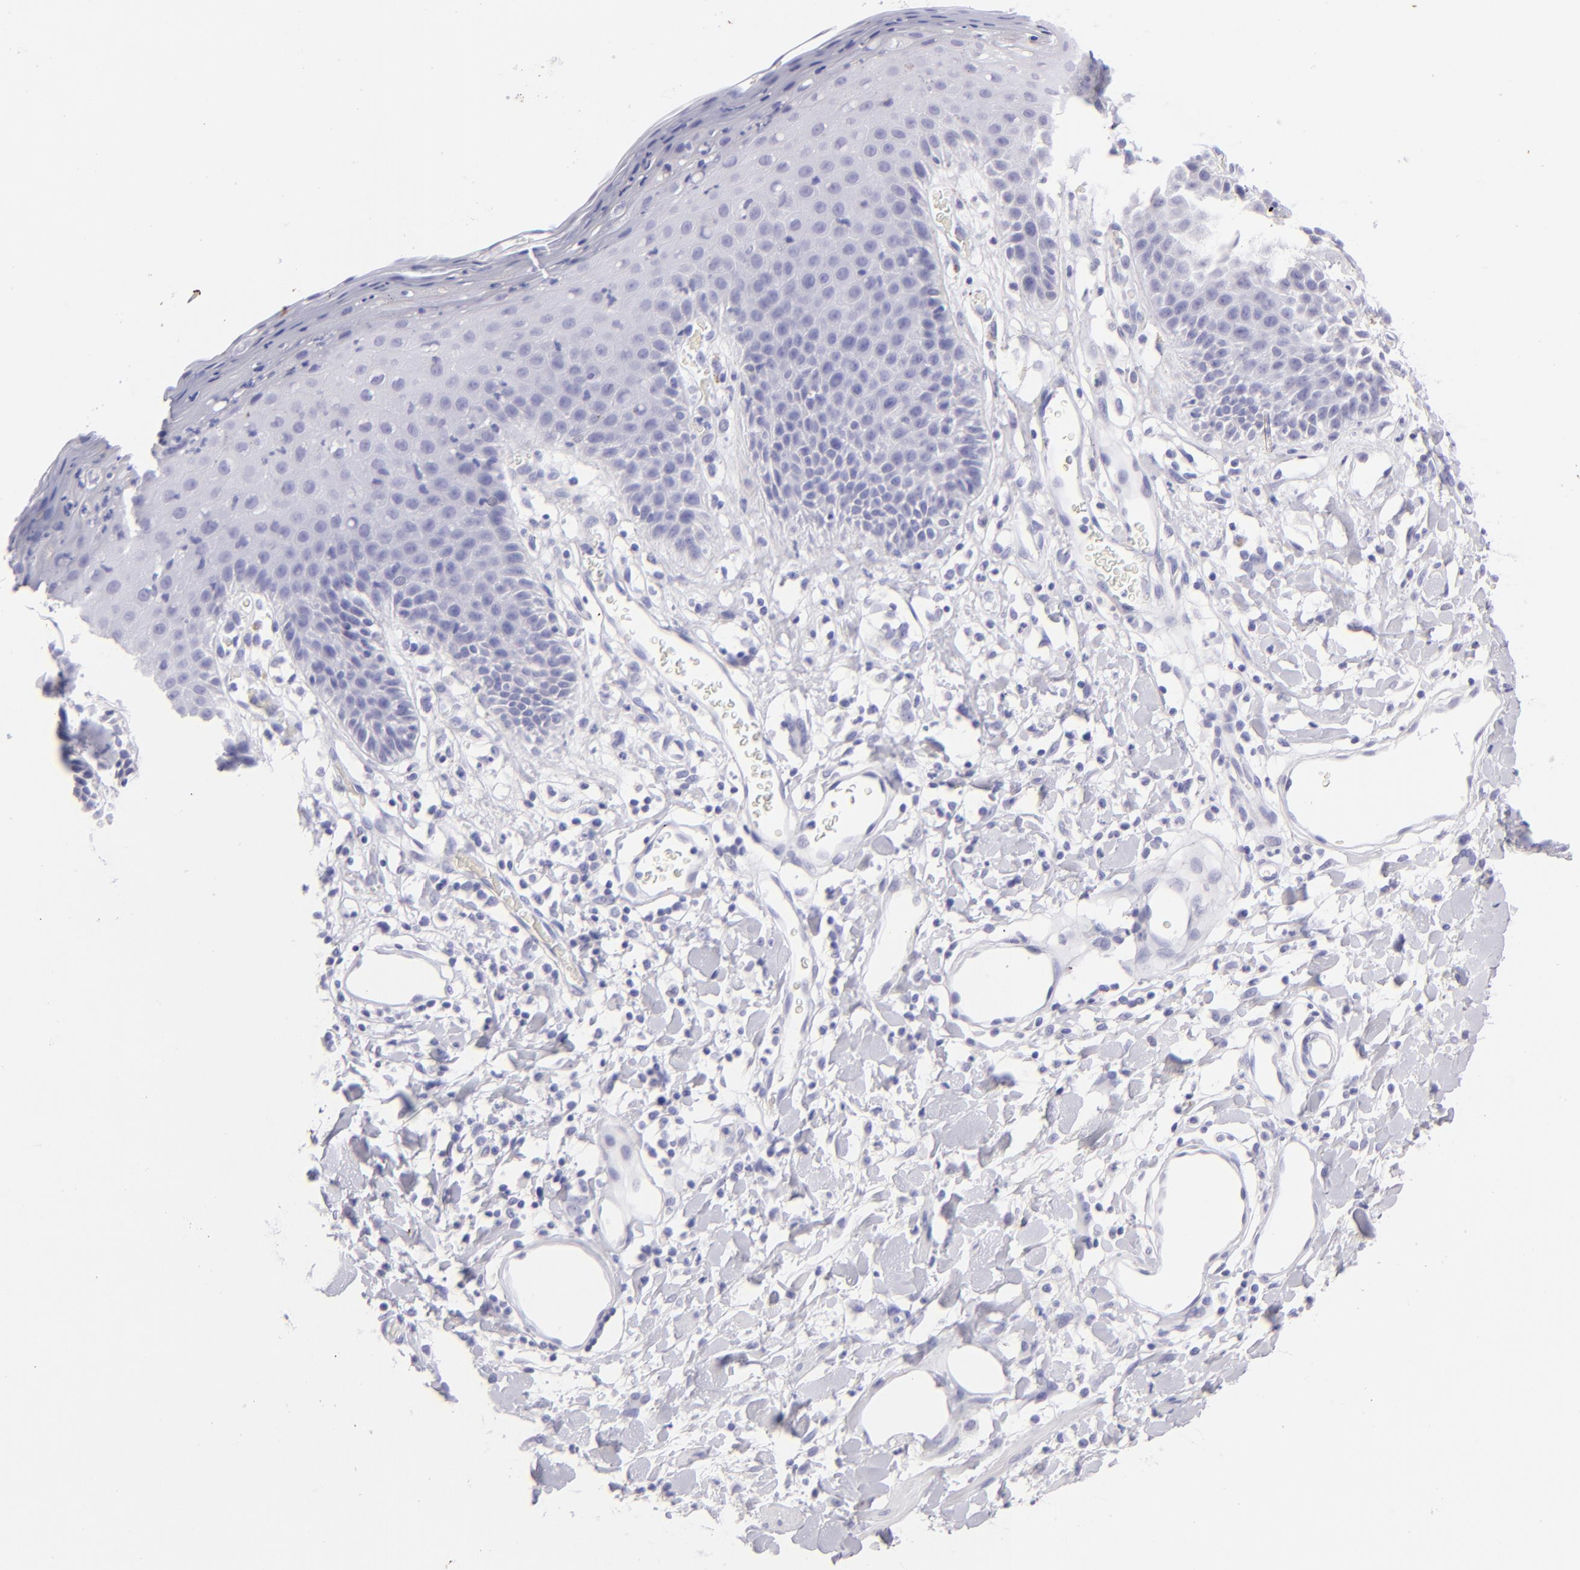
{"staining": {"intensity": "negative", "quantity": "none", "location": "none"}, "tissue": "skin", "cell_type": "Epidermal cells", "image_type": "normal", "snomed": [{"axis": "morphology", "description": "Normal tissue, NOS"}, {"axis": "topography", "description": "Vulva"}, {"axis": "topography", "description": "Peripheral nerve tissue"}], "caption": "This micrograph is of unremarkable skin stained with immunohistochemistry to label a protein in brown with the nuclei are counter-stained blue. There is no expression in epidermal cells. (IHC, brightfield microscopy, high magnification).", "gene": "SLC1A3", "patient": {"sex": "female", "age": 68}}